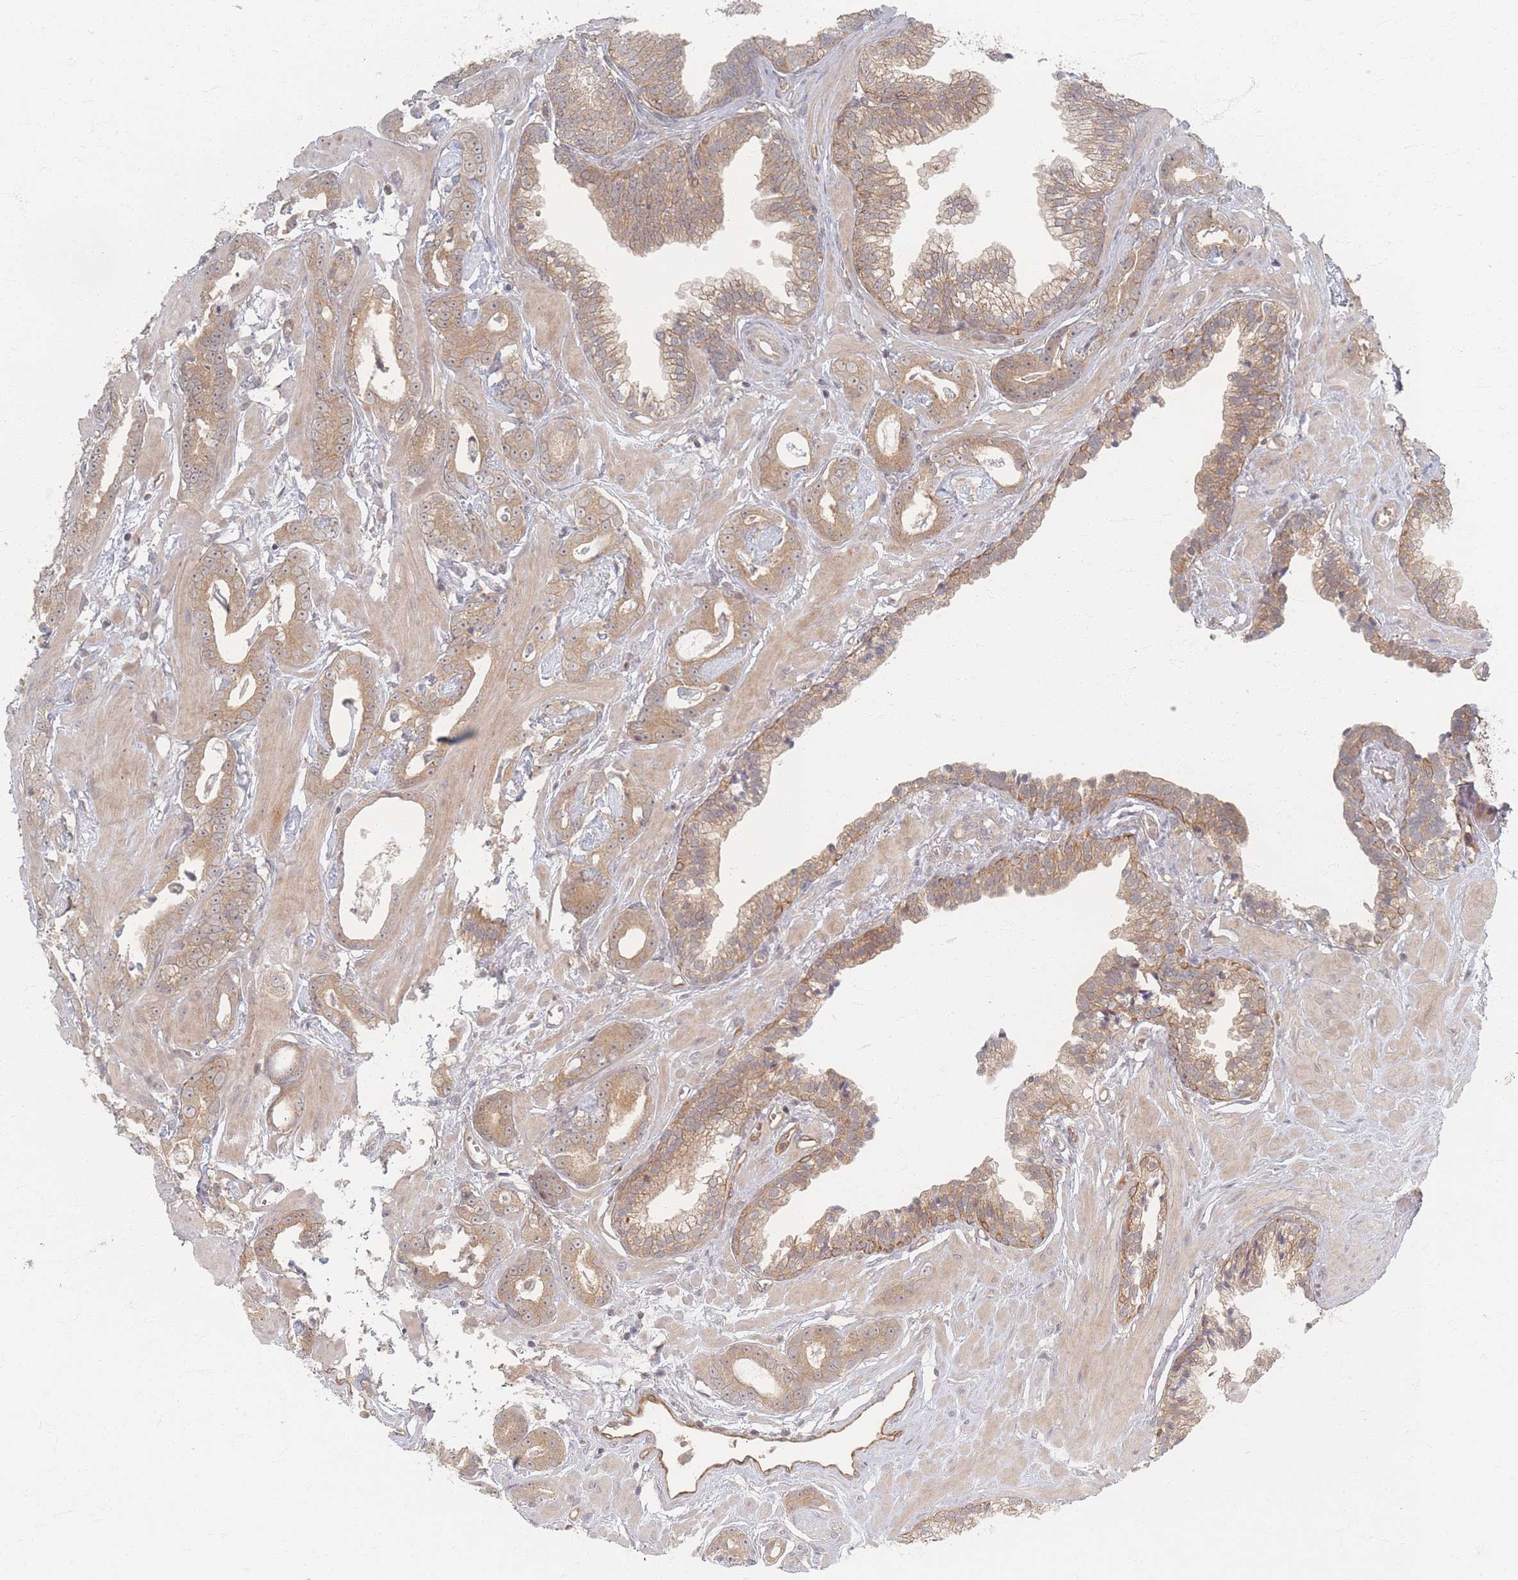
{"staining": {"intensity": "moderate", "quantity": ">75%", "location": "cytoplasmic/membranous"}, "tissue": "prostate cancer", "cell_type": "Tumor cells", "image_type": "cancer", "snomed": [{"axis": "morphology", "description": "Adenocarcinoma, Low grade"}, {"axis": "topography", "description": "Prostate"}], "caption": "Human prostate low-grade adenocarcinoma stained with a protein marker reveals moderate staining in tumor cells.", "gene": "PSMD9", "patient": {"sex": "male", "age": 60}}